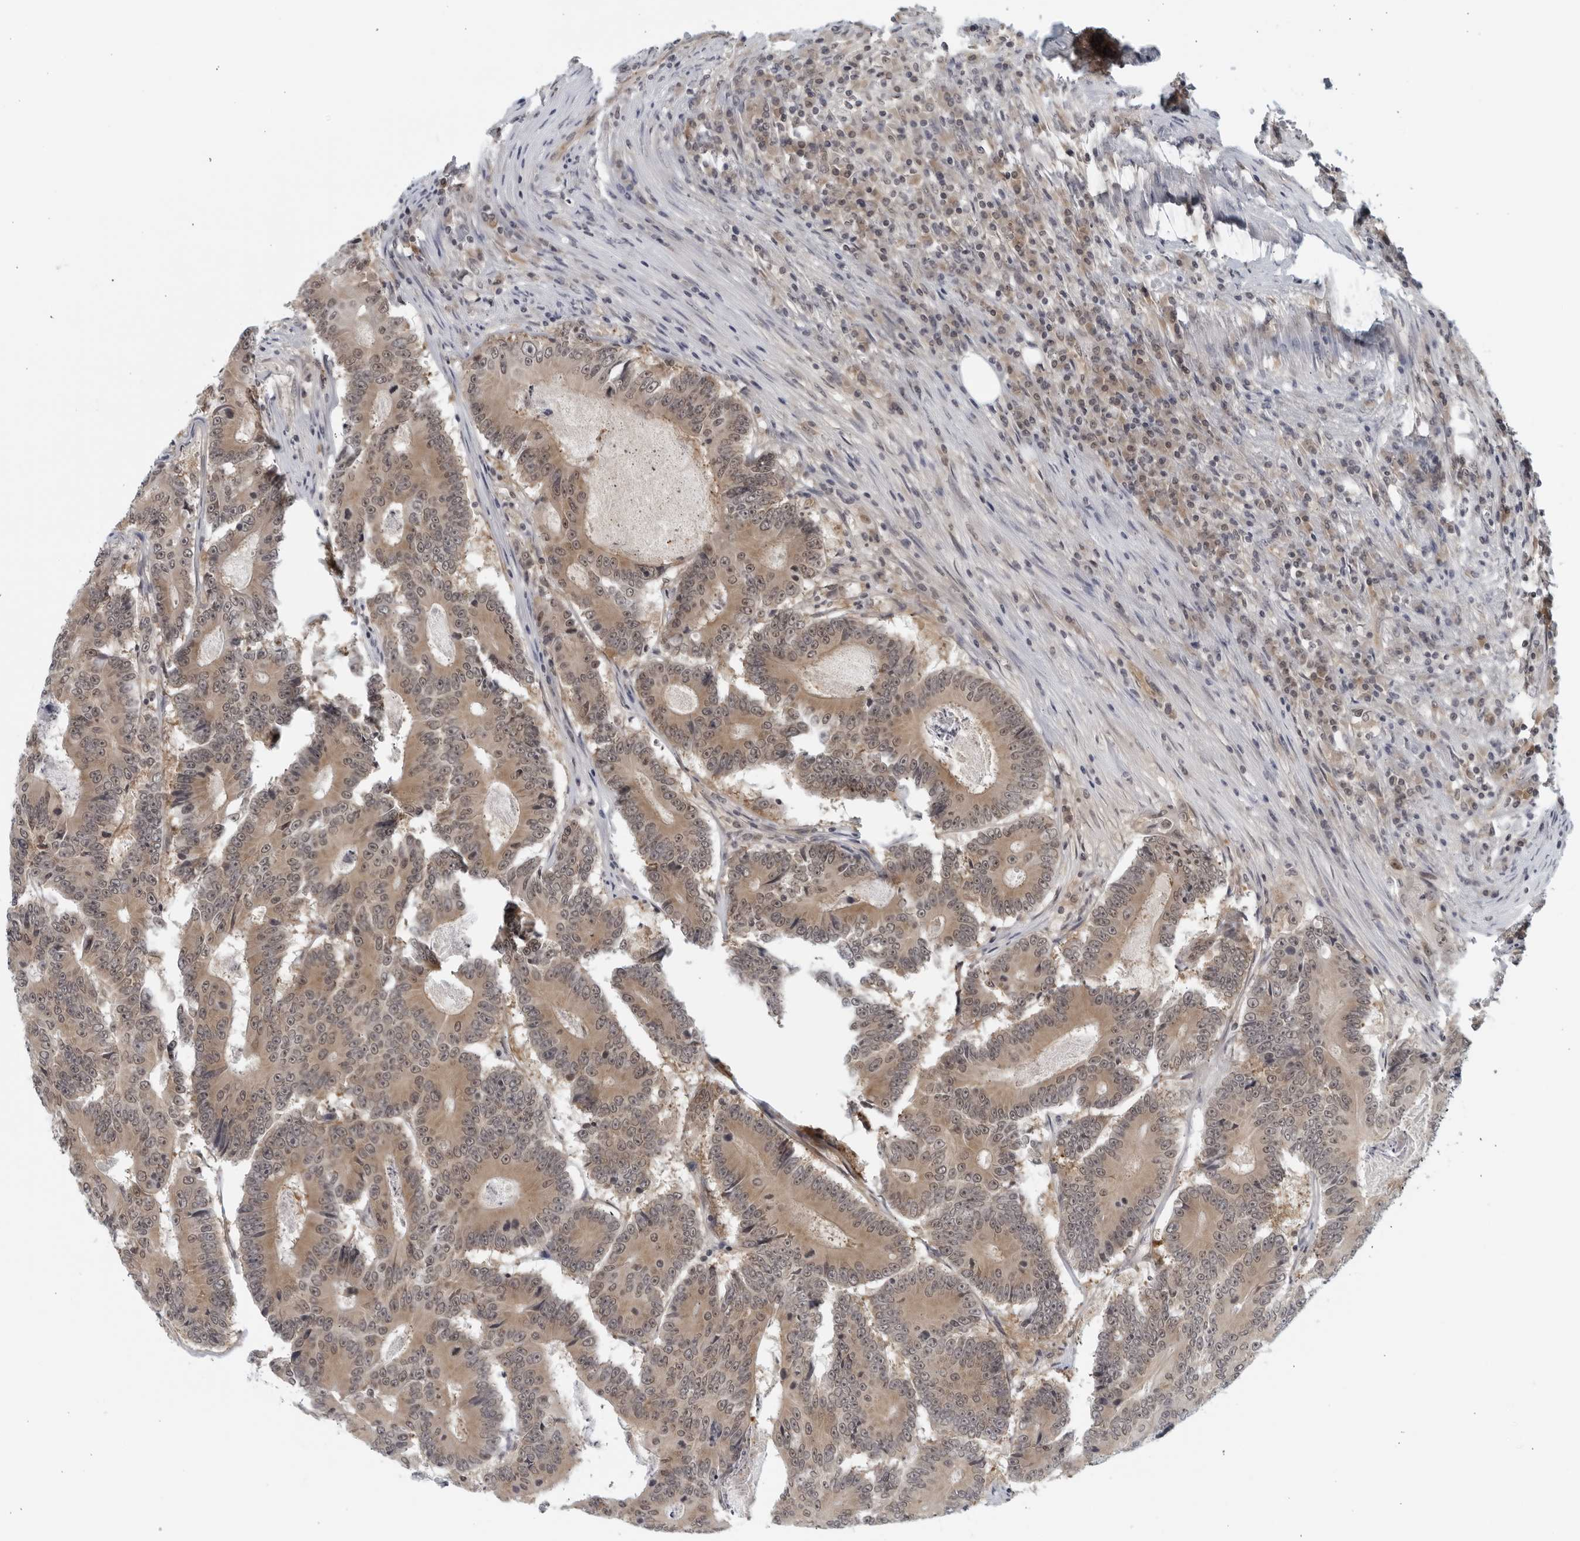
{"staining": {"intensity": "weak", "quantity": ">75%", "location": "cytoplasmic/membranous,nuclear"}, "tissue": "colorectal cancer", "cell_type": "Tumor cells", "image_type": "cancer", "snomed": [{"axis": "morphology", "description": "Adenocarcinoma, NOS"}, {"axis": "topography", "description": "Colon"}], "caption": "Brown immunohistochemical staining in human colorectal cancer (adenocarcinoma) reveals weak cytoplasmic/membranous and nuclear expression in about >75% of tumor cells.", "gene": "RC3H1", "patient": {"sex": "male", "age": 83}}